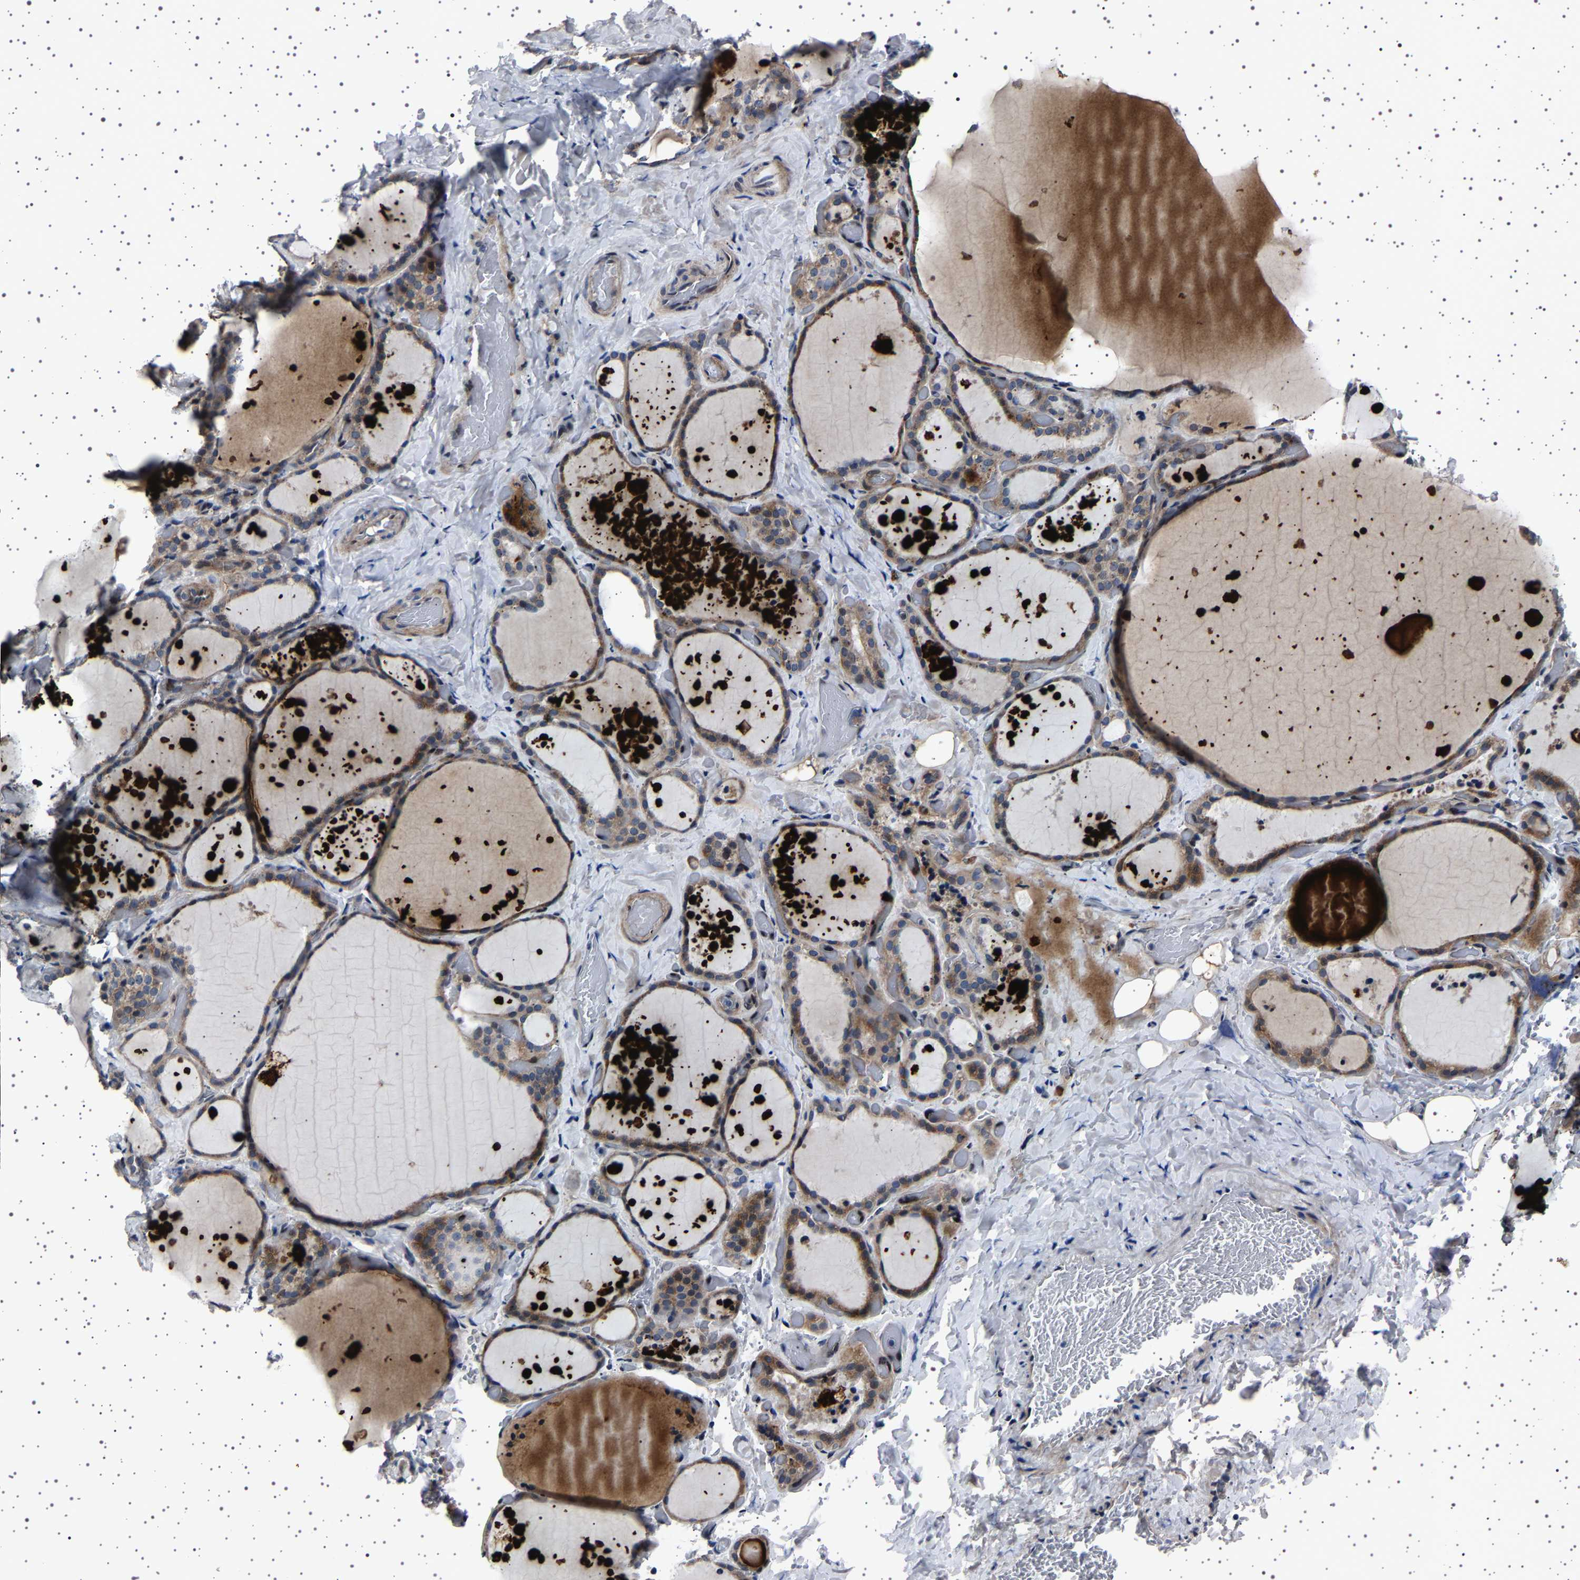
{"staining": {"intensity": "moderate", "quantity": ">75%", "location": "cytoplasmic/membranous"}, "tissue": "thyroid gland", "cell_type": "Glandular cells", "image_type": "normal", "snomed": [{"axis": "morphology", "description": "Normal tissue, NOS"}, {"axis": "topography", "description": "Thyroid gland"}], "caption": "DAB immunohistochemical staining of normal human thyroid gland shows moderate cytoplasmic/membranous protein staining in about >75% of glandular cells. (DAB (3,3'-diaminobenzidine) = brown stain, brightfield microscopy at high magnification).", "gene": "PAK5", "patient": {"sex": "female", "age": 44}}